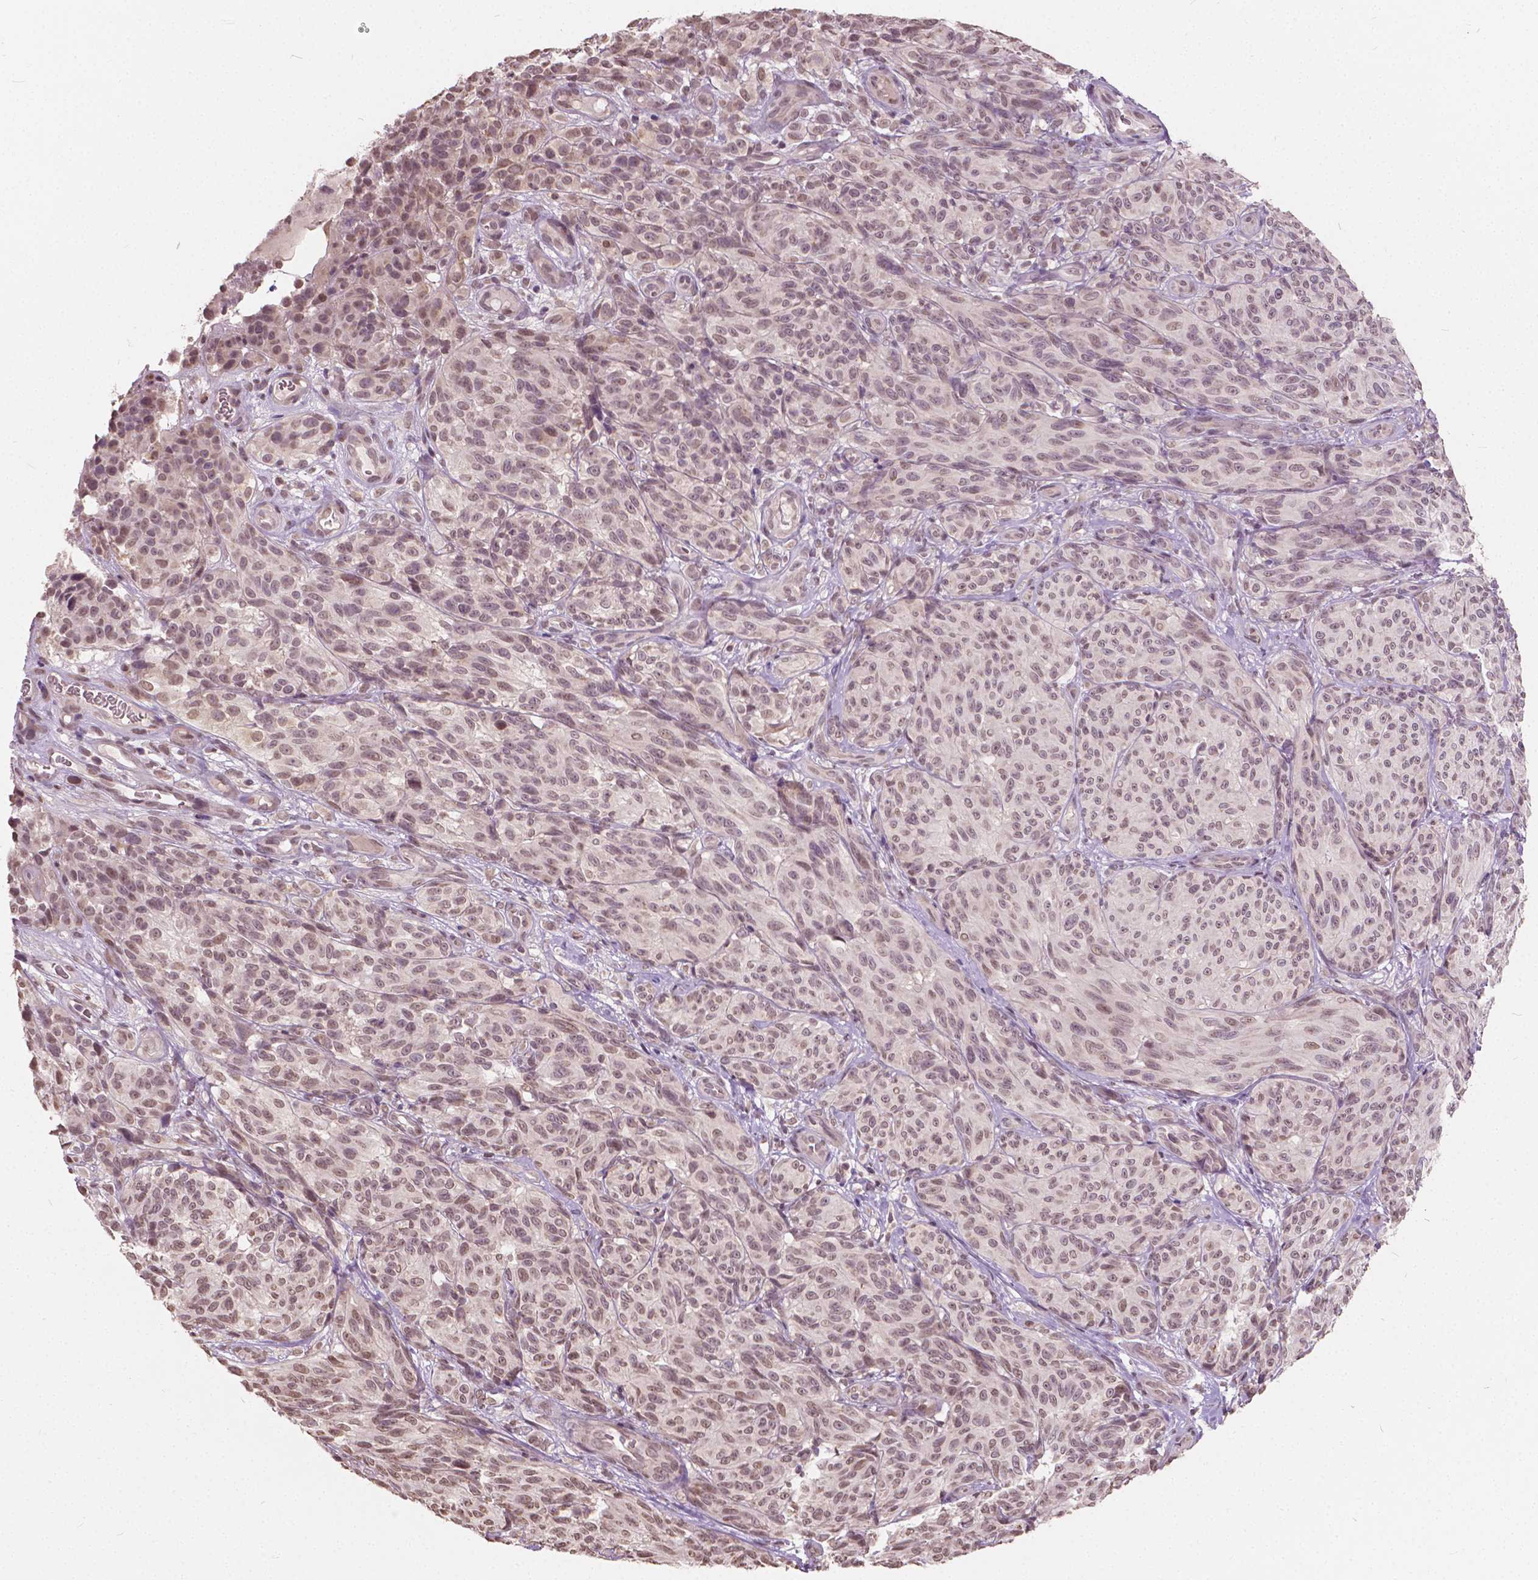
{"staining": {"intensity": "moderate", "quantity": ">75%", "location": "nuclear"}, "tissue": "melanoma", "cell_type": "Tumor cells", "image_type": "cancer", "snomed": [{"axis": "morphology", "description": "Malignant melanoma, NOS"}, {"axis": "topography", "description": "Skin"}], "caption": "Tumor cells show moderate nuclear staining in about >75% of cells in malignant melanoma. Nuclei are stained in blue.", "gene": "HOXA10", "patient": {"sex": "female", "age": 85}}